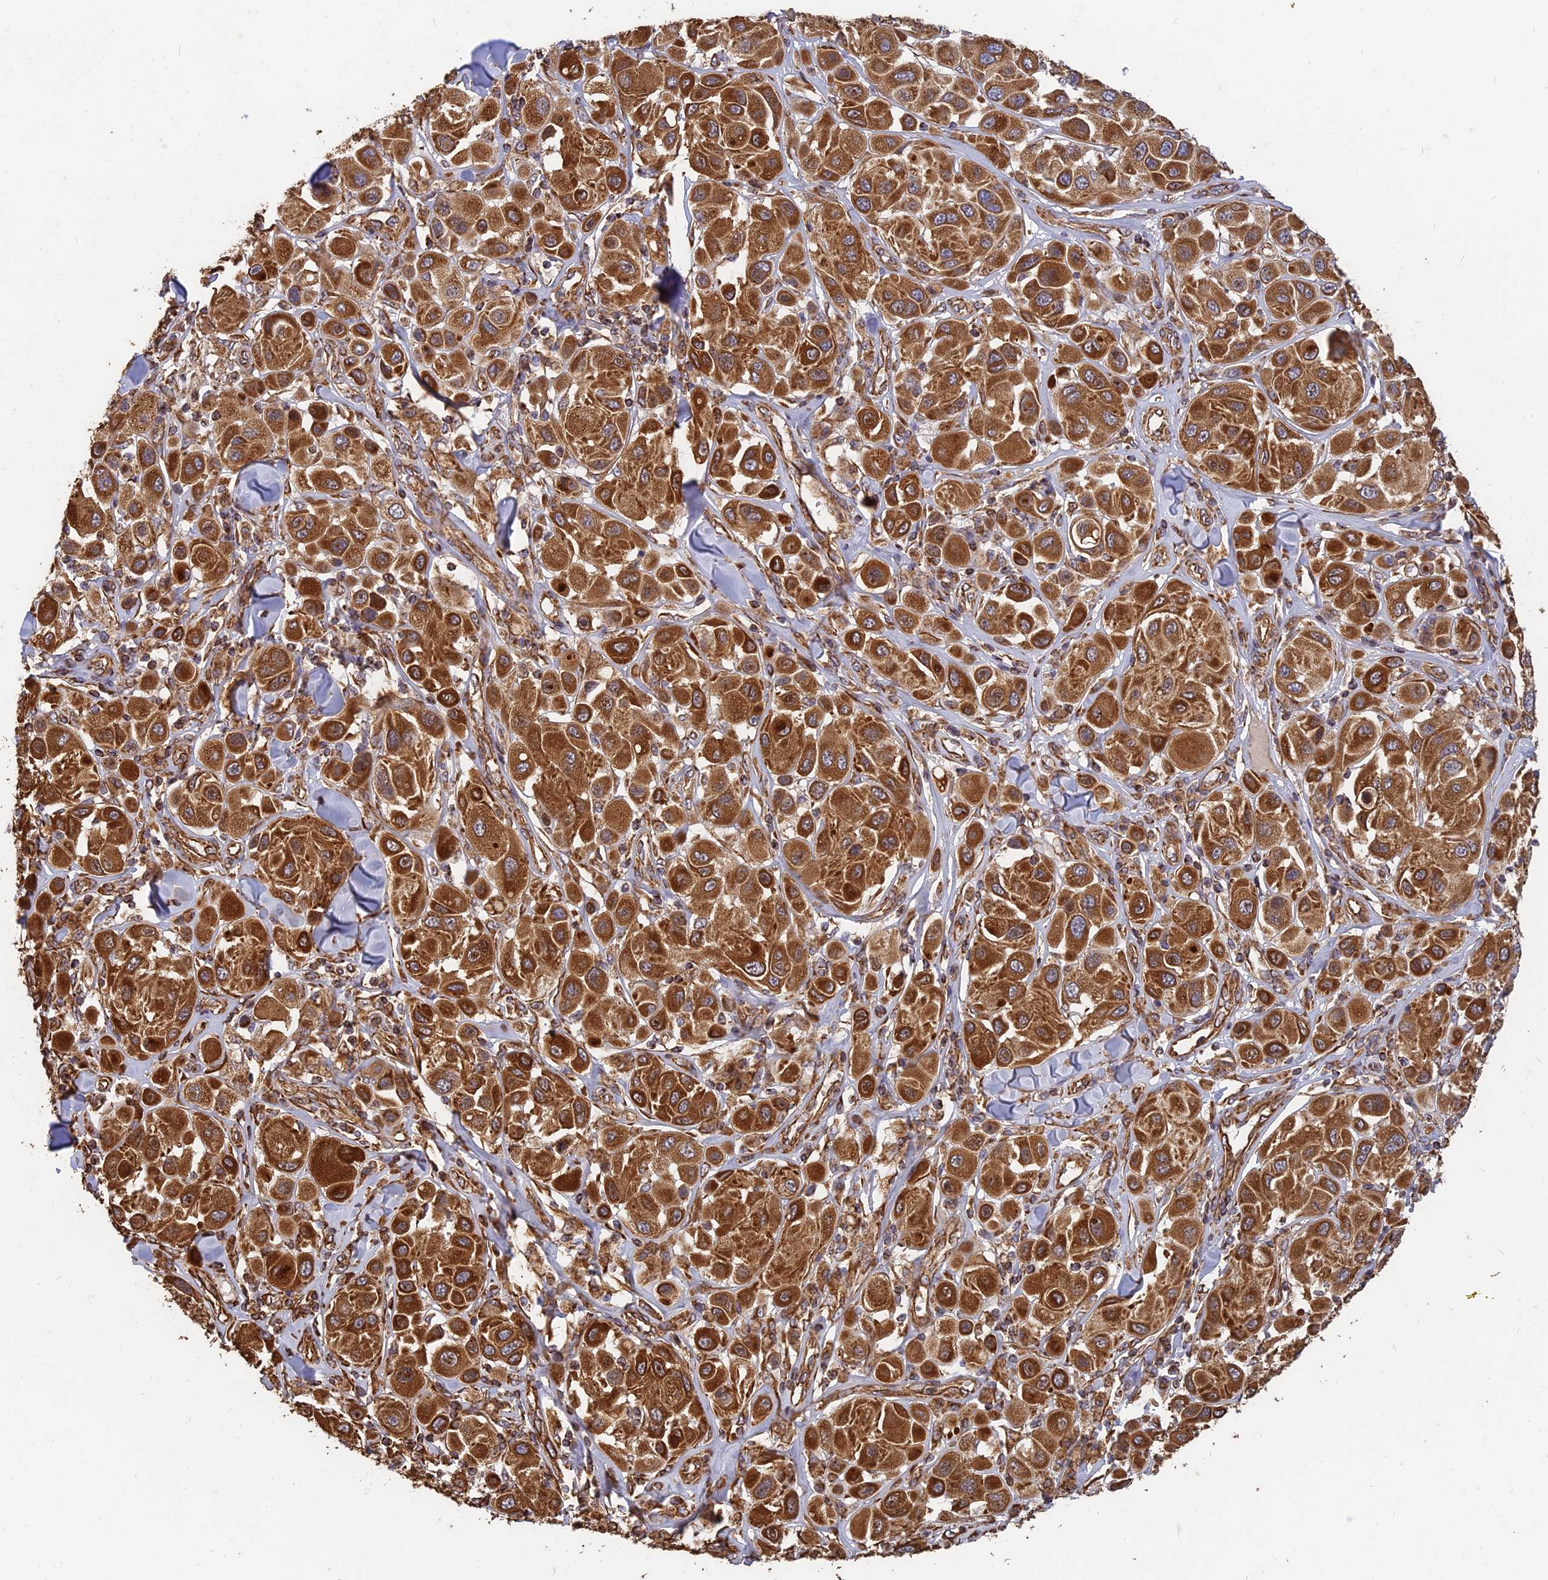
{"staining": {"intensity": "strong", "quantity": ">75%", "location": "cytoplasmic/membranous"}, "tissue": "melanoma", "cell_type": "Tumor cells", "image_type": "cancer", "snomed": [{"axis": "morphology", "description": "Malignant melanoma, Metastatic site"}, {"axis": "topography", "description": "Skin"}], "caption": "About >75% of tumor cells in malignant melanoma (metastatic site) exhibit strong cytoplasmic/membranous protein staining as visualized by brown immunohistochemical staining.", "gene": "DSTYK", "patient": {"sex": "male", "age": 41}}